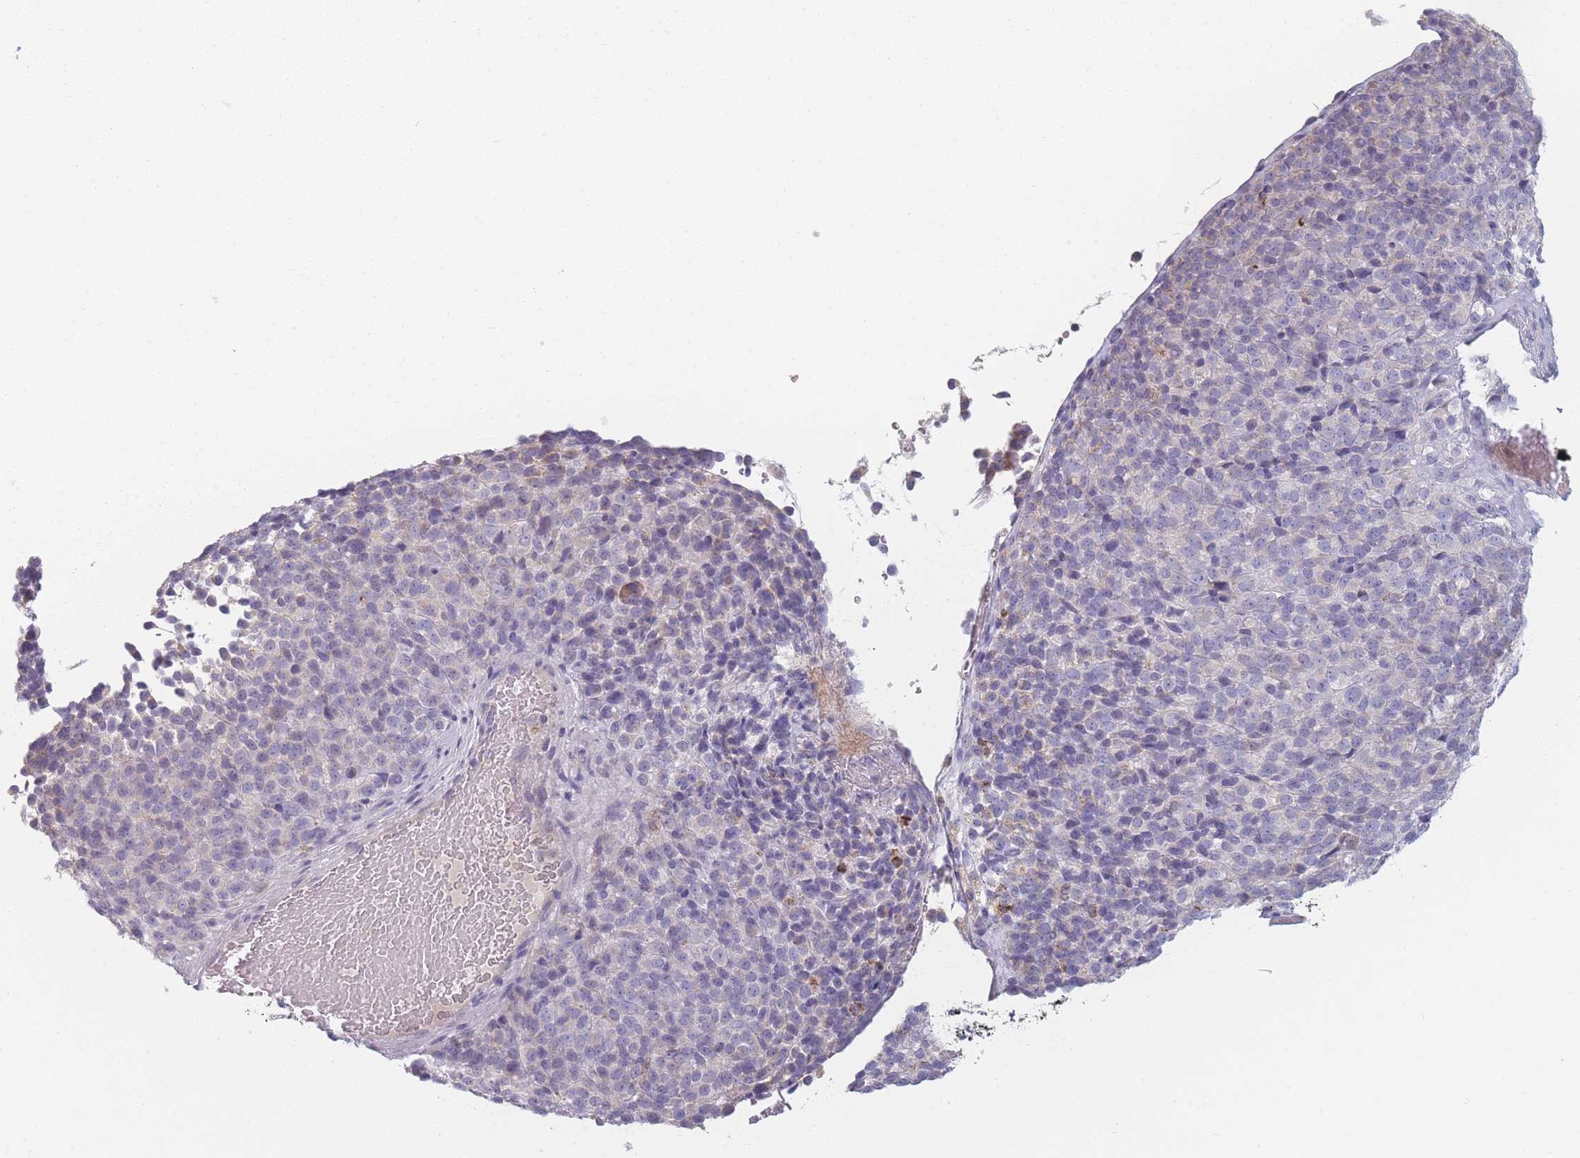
{"staining": {"intensity": "negative", "quantity": "none", "location": "none"}, "tissue": "melanoma", "cell_type": "Tumor cells", "image_type": "cancer", "snomed": [{"axis": "morphology", "description": "Malignant melanoma, Metastatic site"}, {"axis": "topography", "description": "Brain"}], "caption": "A photomicrograph of human malignant melanoma (metastatic site) is negative for staining in tumor cells.", "gene": "PEX11B", "patient": {"sex": "female", "age": 56}}